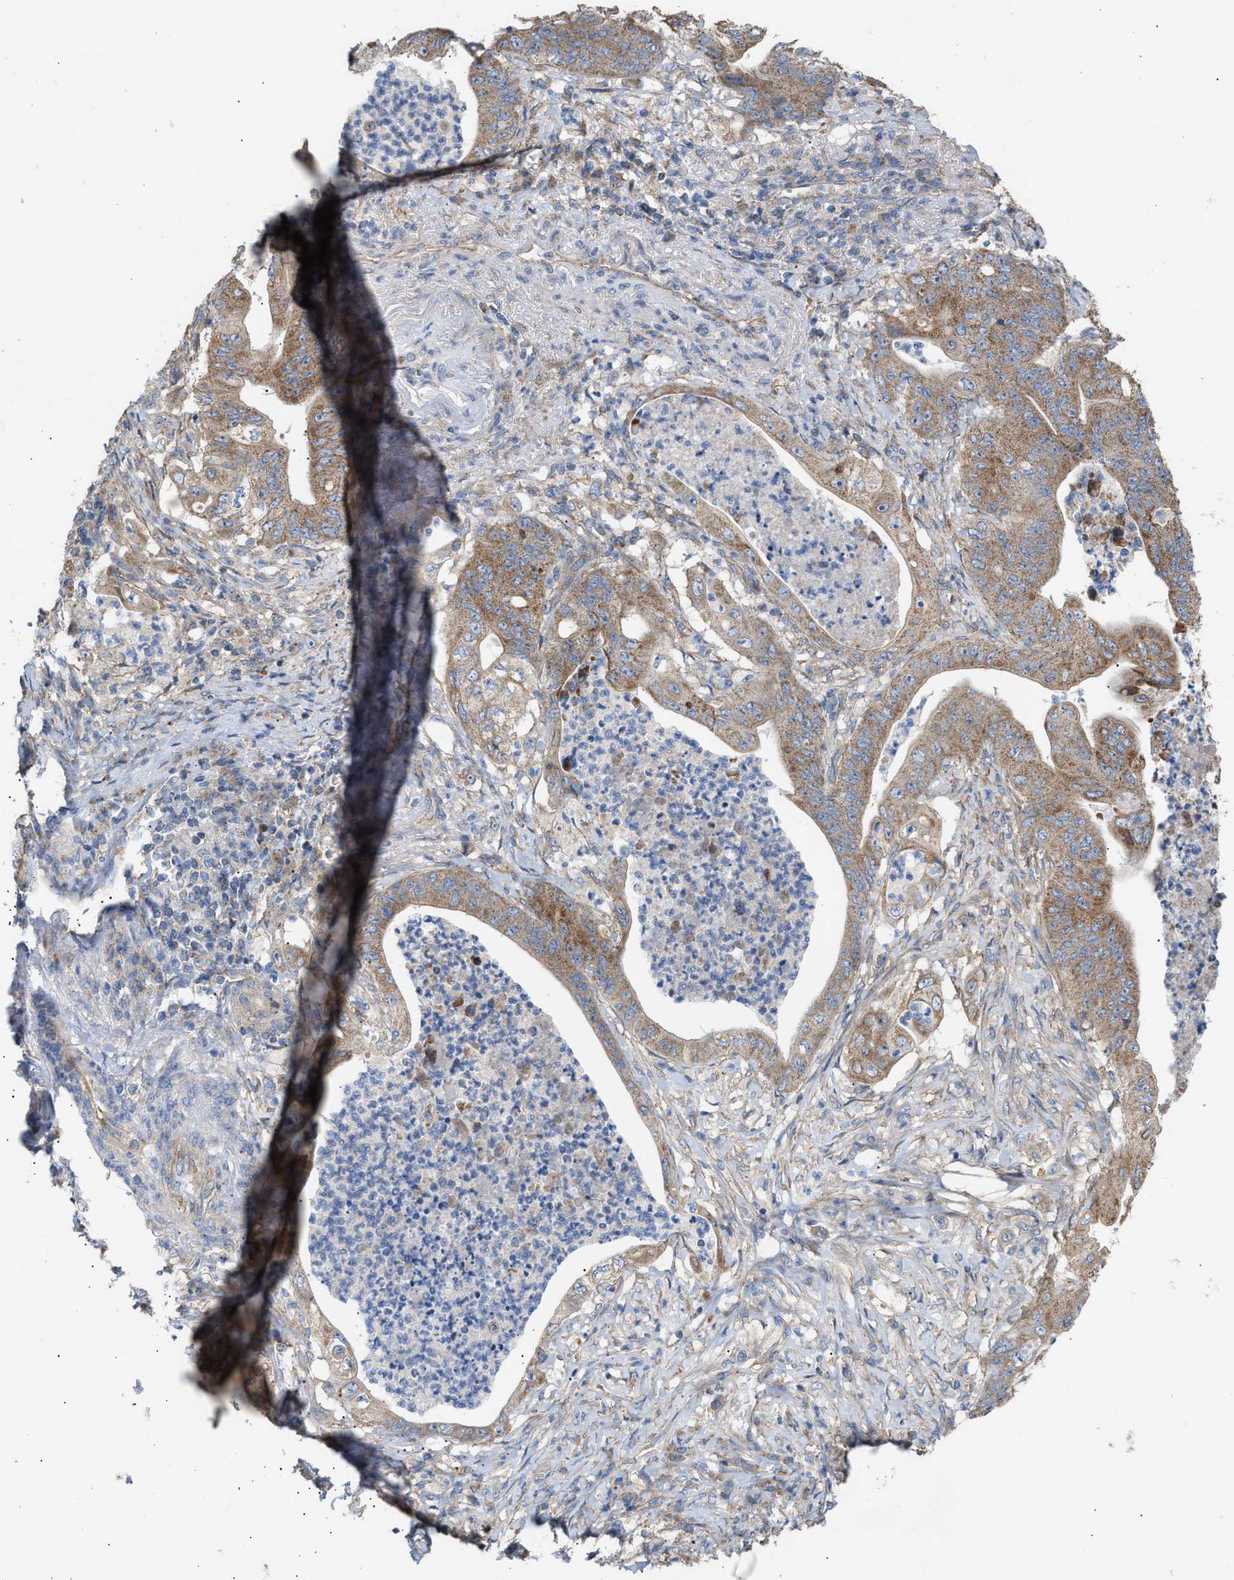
{"staining": {"intensity": "moderate", "quantity": ">75%", "location": "cytoplasmic/membranous"}, "tissue": "stomach cancer", "cell_type": "Tumor cells", "image_type": "cancer", "snomed": [{"axis": "morphology", "description": "Adenocarcinoma, NOS"}, {"axis": "topography", "description": "Stomach"}], "caption": "Moderate cytoplasmic/membranous positivity for a protein is seen in approximately >75% of tumor cells of stomach adenocarcinoma using immunohistochemistry (IHC).", "gene": "OXSM", "patient": {"sex": "female", "age": 73}}